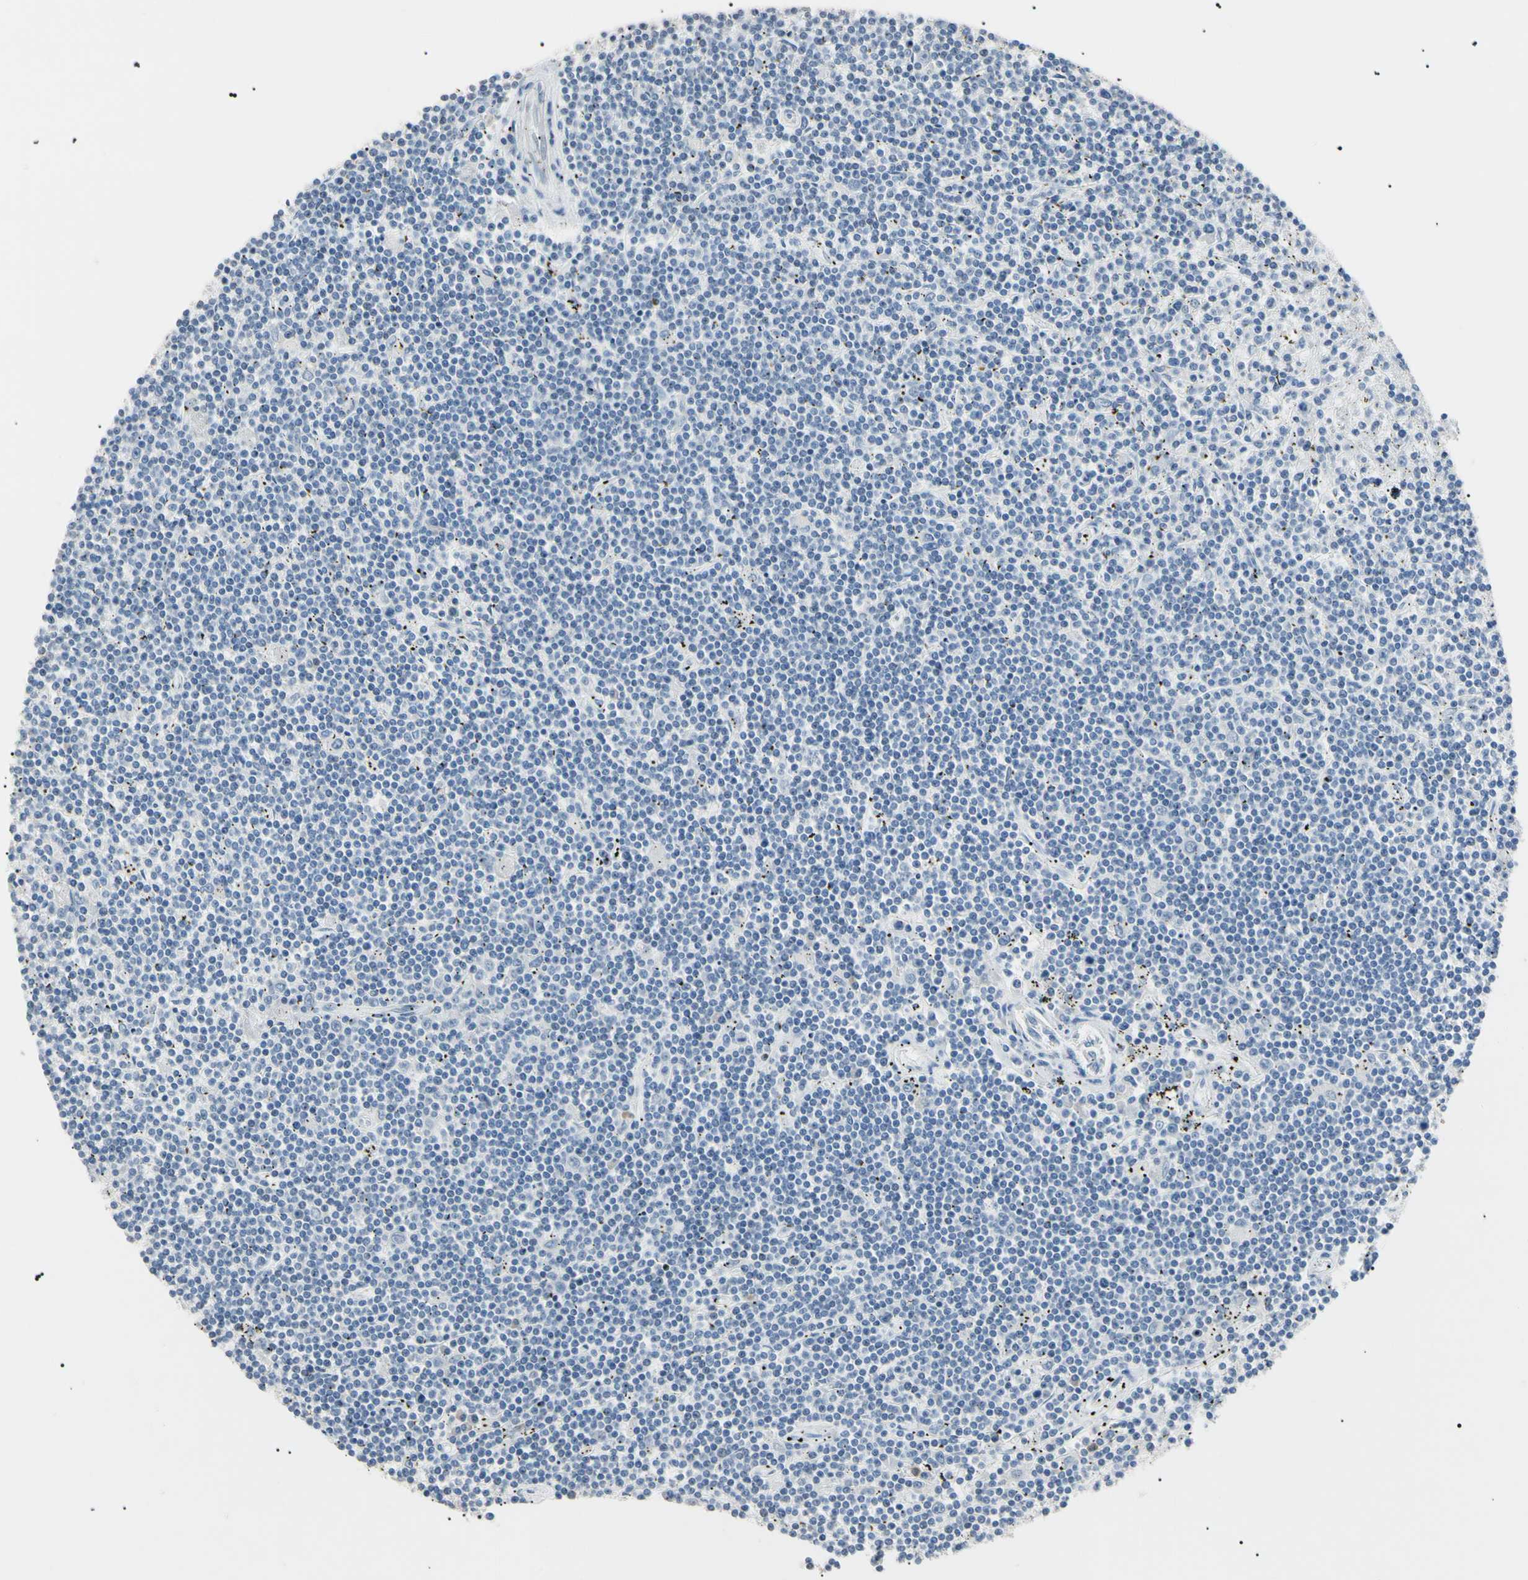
{"staining": {"intensity": "negative", "quantity": "none", "location": "none"}, "tissue": "lymphoma", "cell_type": "Tumor cells", "image_type": "cancer", "snomed": [{"axis": "morphology", "description": "Malignant lymphoma, non-Hodgkin's type, Low grade"}, {"axis": "topography", "description": "Spleen"}], "caption": "IHC histopathology image of lymphoma stained for a protein (brown), which exhibits no staining in tumor cells.", "gene": "CGB3", "patient": {"sex": "male", "age": 76}}